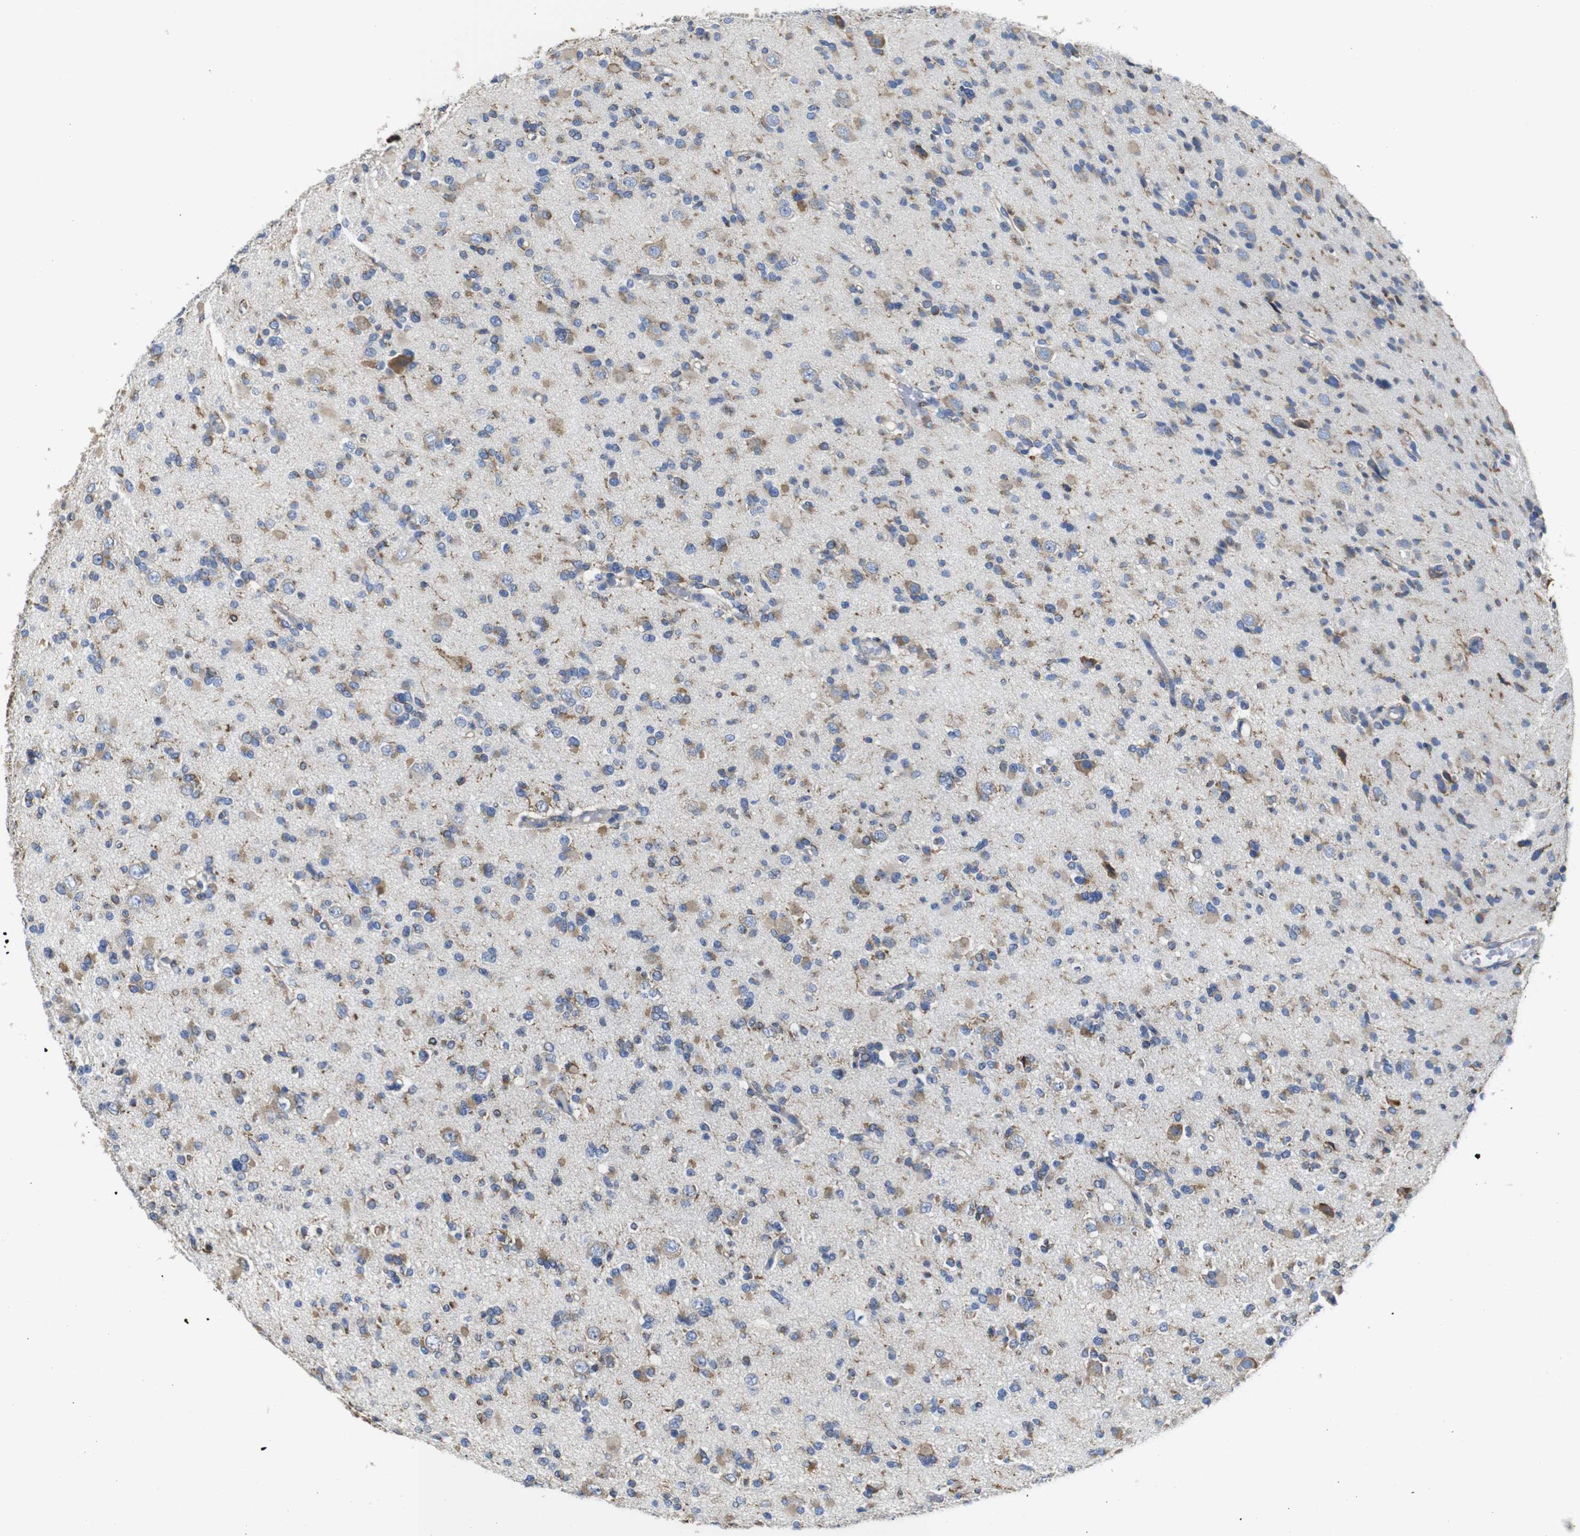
{"staining": {"intensity": "weak", "quantity": "25%-75%", "location": "cytoplasmic/membranous"}, "tissue": "glioma", "cell_type": "Tumor cells", "image_type": "cancer", "snomed": [{"axis": "morphology", "description": "Glioma, malignant, Low grade"}, {"axis": "topography", "description": "Brain"}], "caption": "Glioma stained for a protein reveals weak cytoplasmic/membranous positivity in tumor cells.", "gene": "PPIB", "patient": {"sex": "female", "age": 22}}